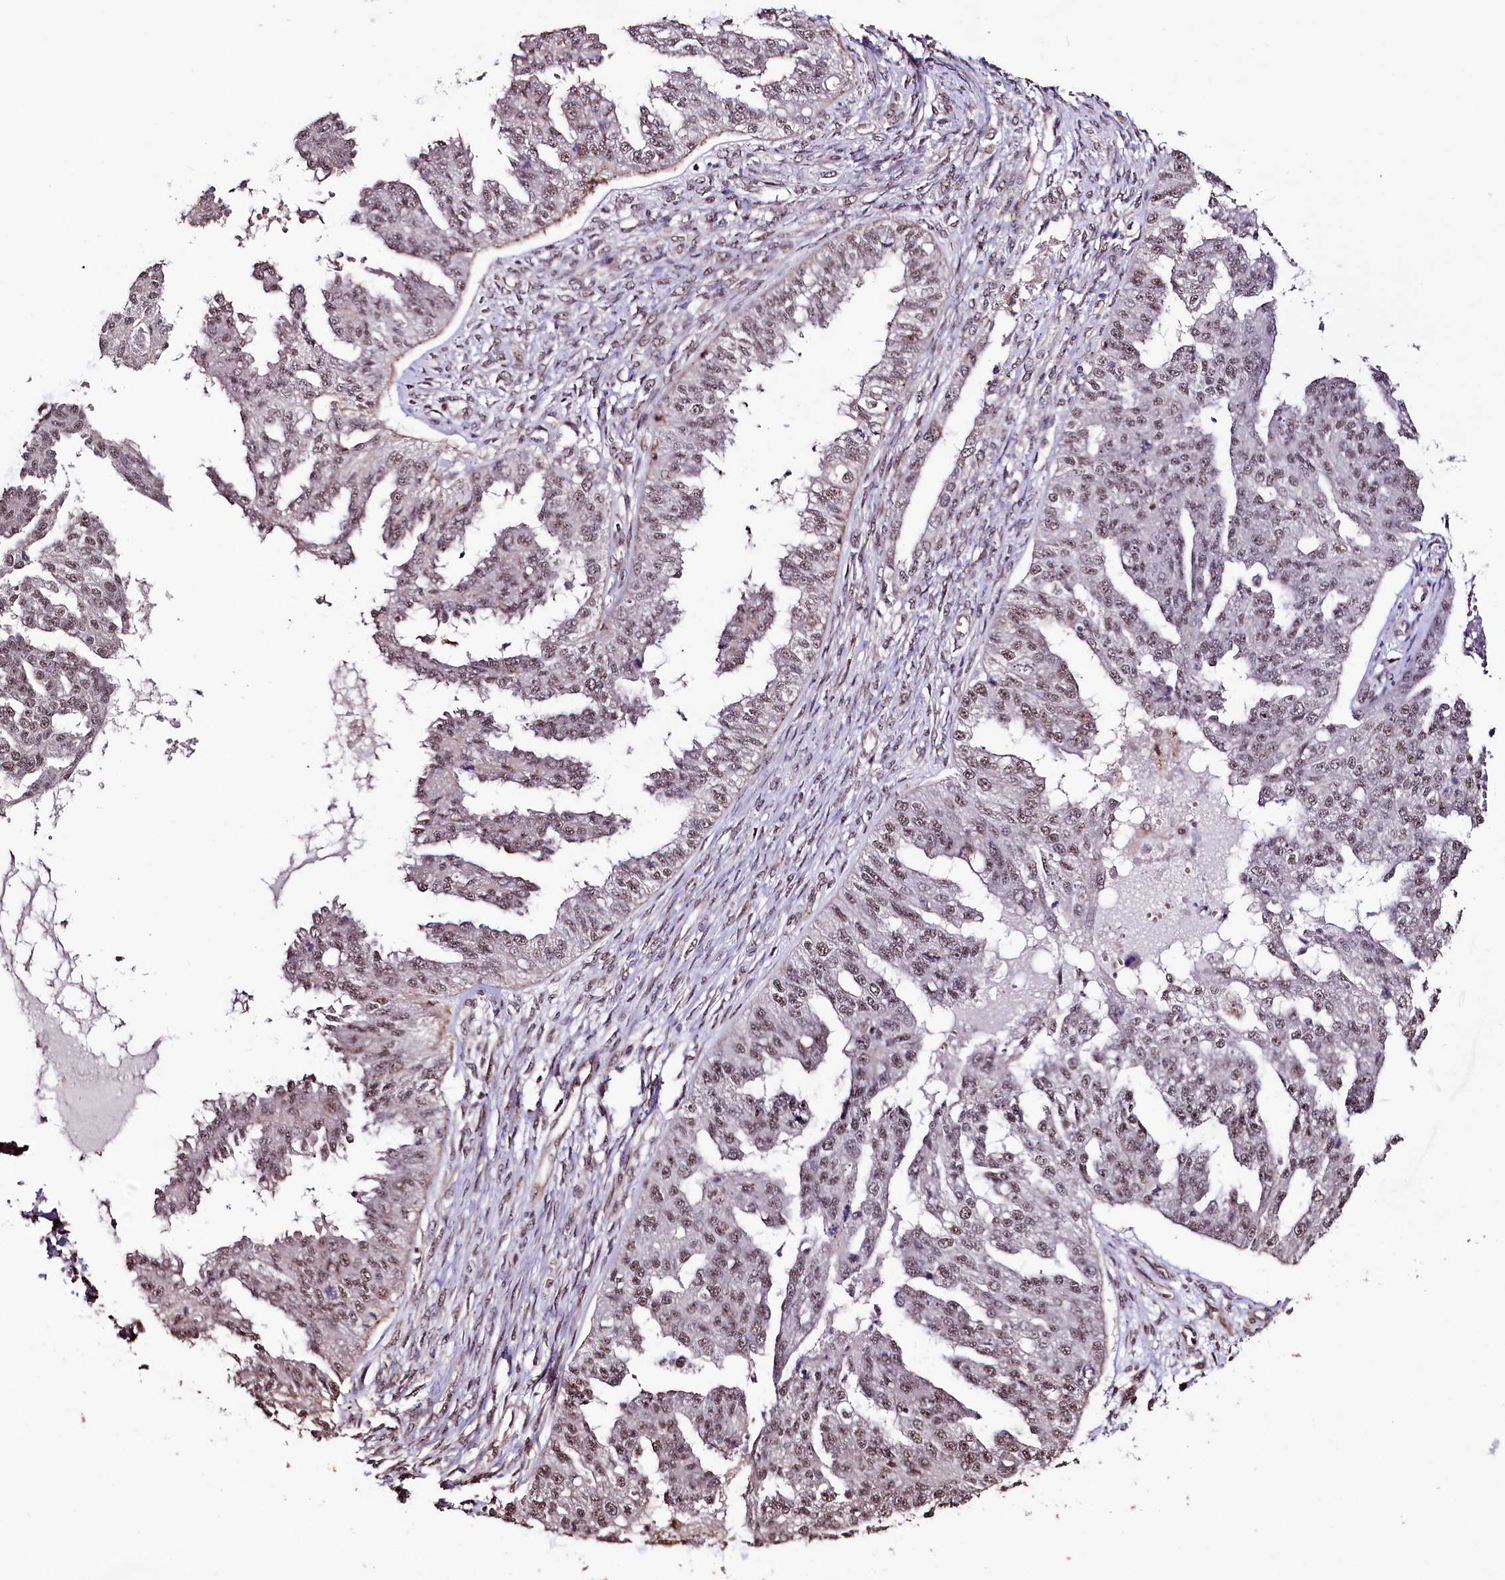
{"staining": {"intensity": "weak", "quantity": ">75%", "location": "nuclear"}, "tissue": "ovarian cancer", "cell_type": "Tumor cells", "image_type": "cancer", "snomed": [{"axis": "morphology", "description": "Cystadenocarcinoma, serous, NOS"}, {"axis": "topography", "description": "Ovary"}], "caption": "Immunohistochemical staining of human ovarian cancer (serous cystadenocarcinoma) reveals low levels of weak nuclear protein staining in about >75% of tumor cells.", "gene": "SFSWAP", "patient": {"sex": "female", "age": 58}}